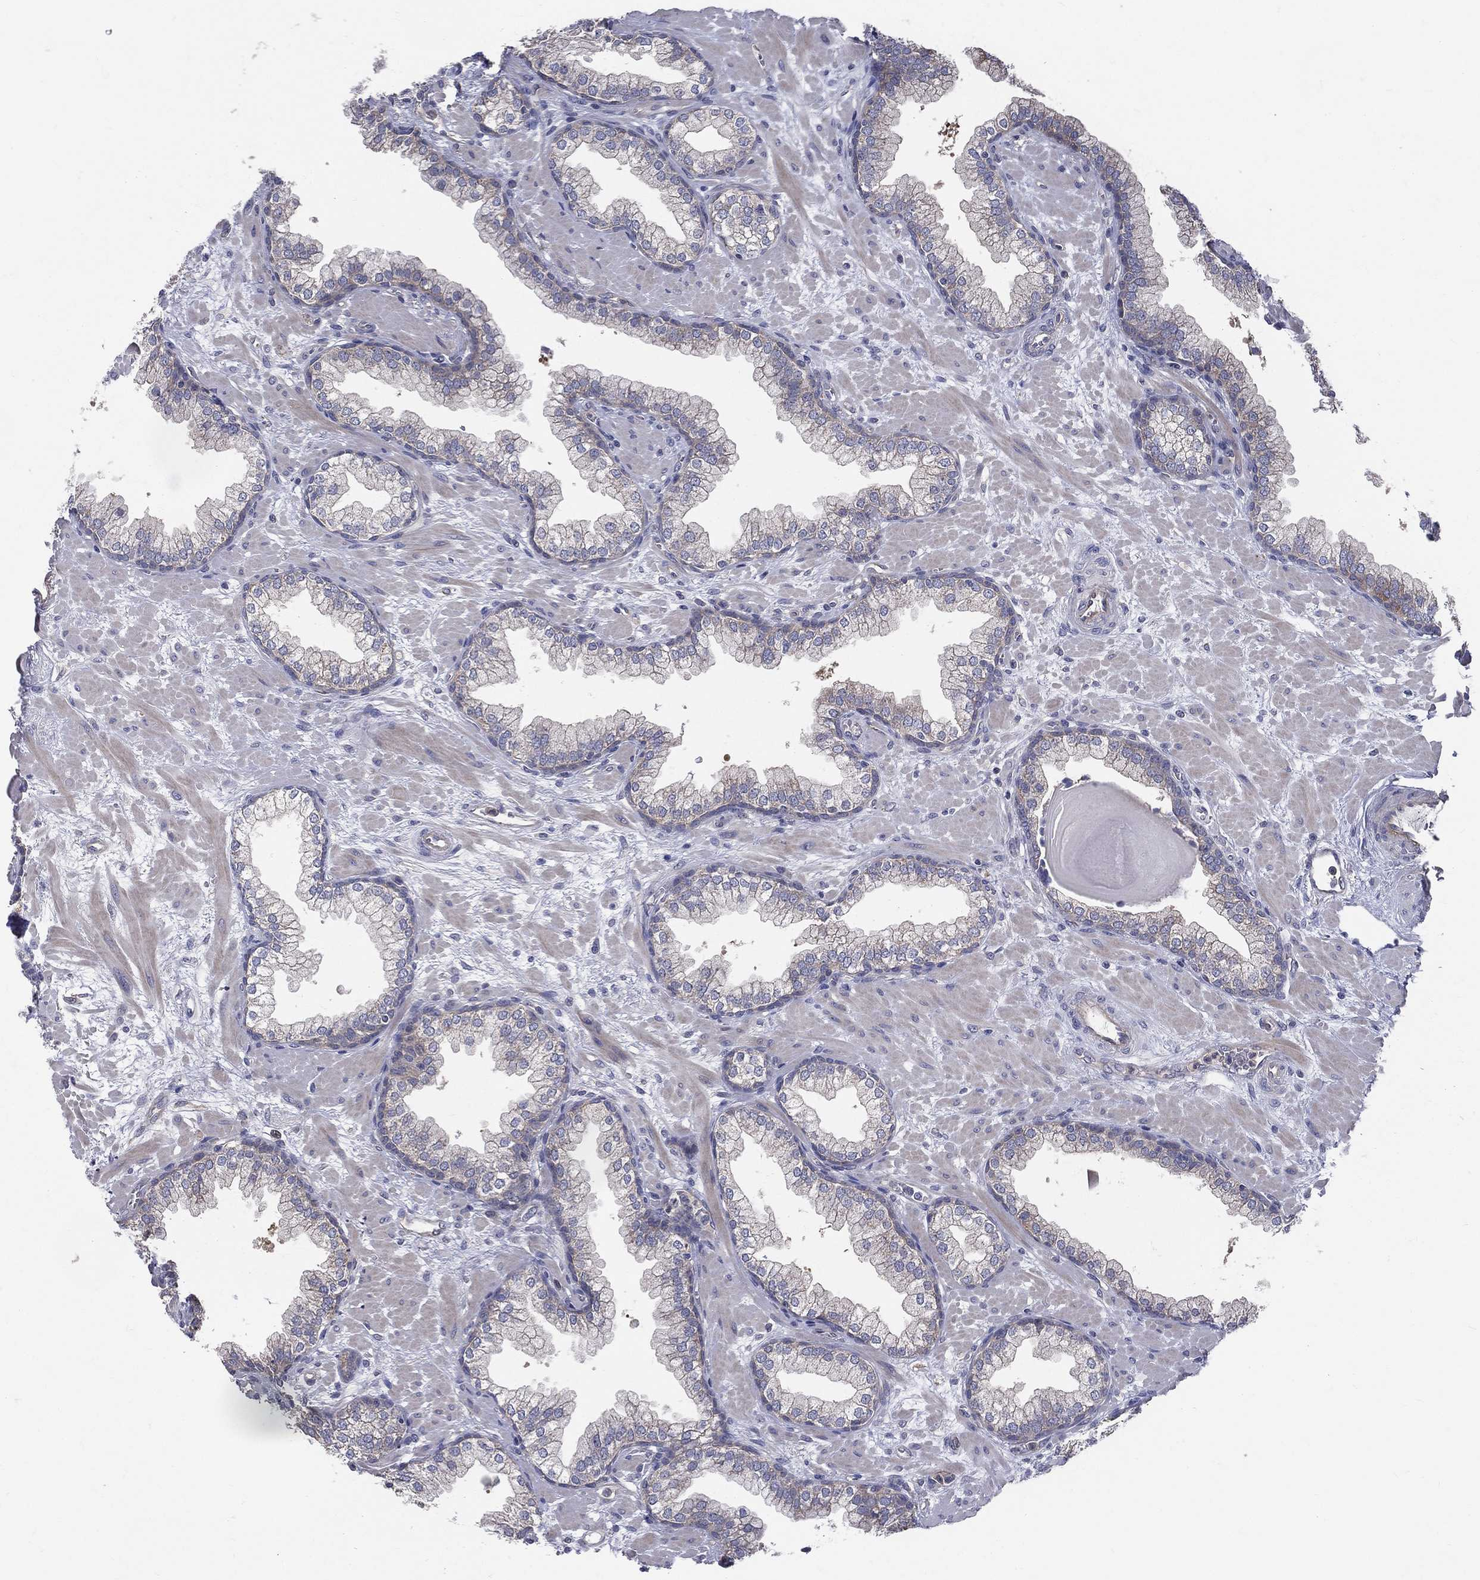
{"staining": {"intensity": "negative", "quantity": "none", "location": "none"}, "tissue": "prostate", "cell_type": "Glandular cells", "image_type": "normal", "snomed": [{"axis": "morphology", "description": "Normal tissue, NOS"}, {"axis": "topography", "description": "Prostate"}], "caption": "DAB immunohistochemical staining of normal human prostate displays no significant expression in glandular cells.", "gene": "POMZP3", "patient": {"sex": "male", "age": 63}}